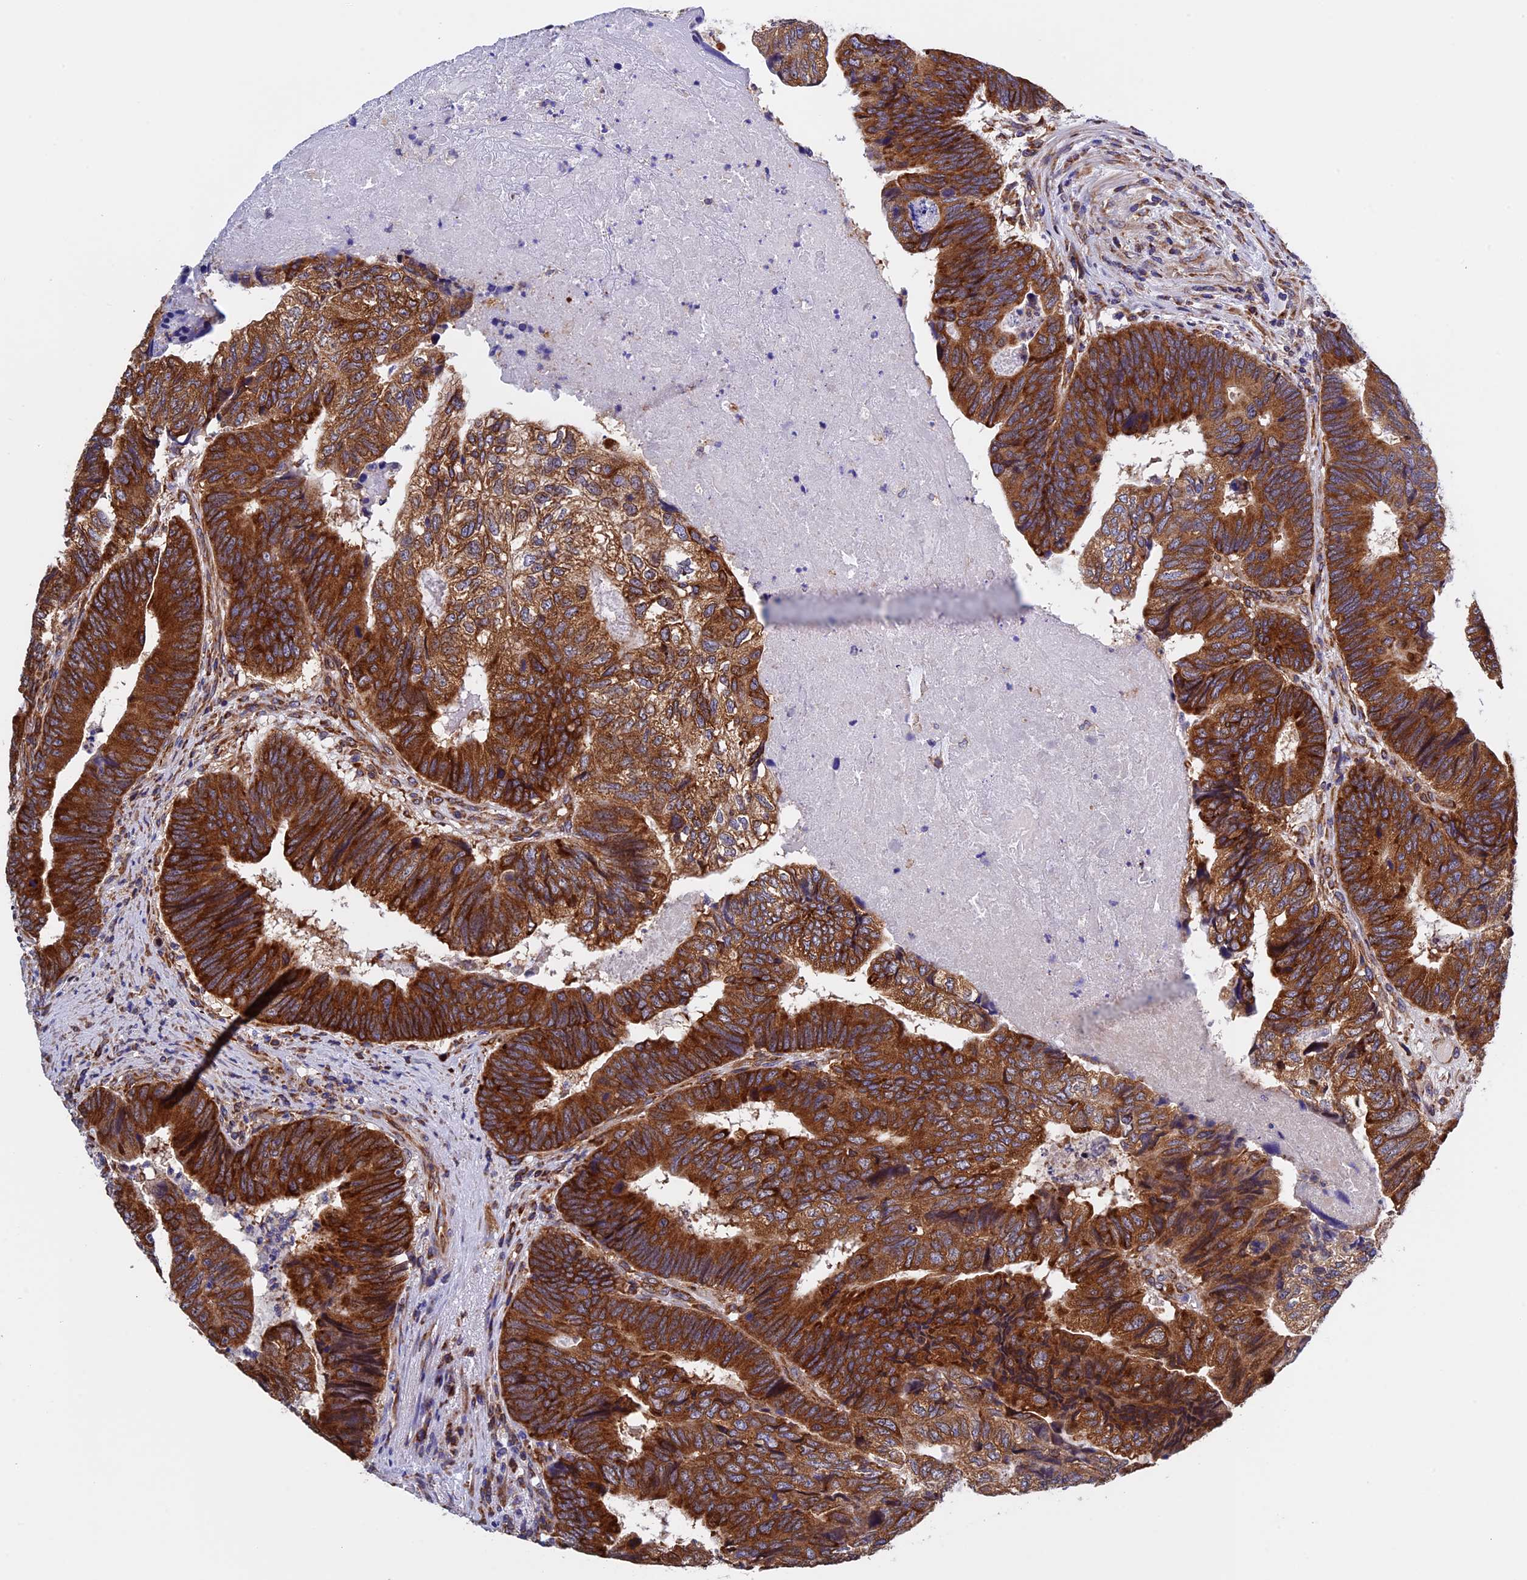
{"staining": {"intensity": "strong", "quantity": ">75%", "location": "cytoplasmic/membranous"}, "tissue": "colorectal cancer", "cell_type": "Tumor cells", "image_type": "cancer", "snomed": [{"axis": "morphology", "description": "Adenocarcinoma, NOS"}, {"axis": "topography", "description": "Colon"}], "caption": "Colorectal cancer stained with a brown dye shows strong cytoplasmic/membranous positive expression in approximately >75% of tumor cells.", "gene": "SLC9A5", "patient": {"sex": "female", "age": 67}}